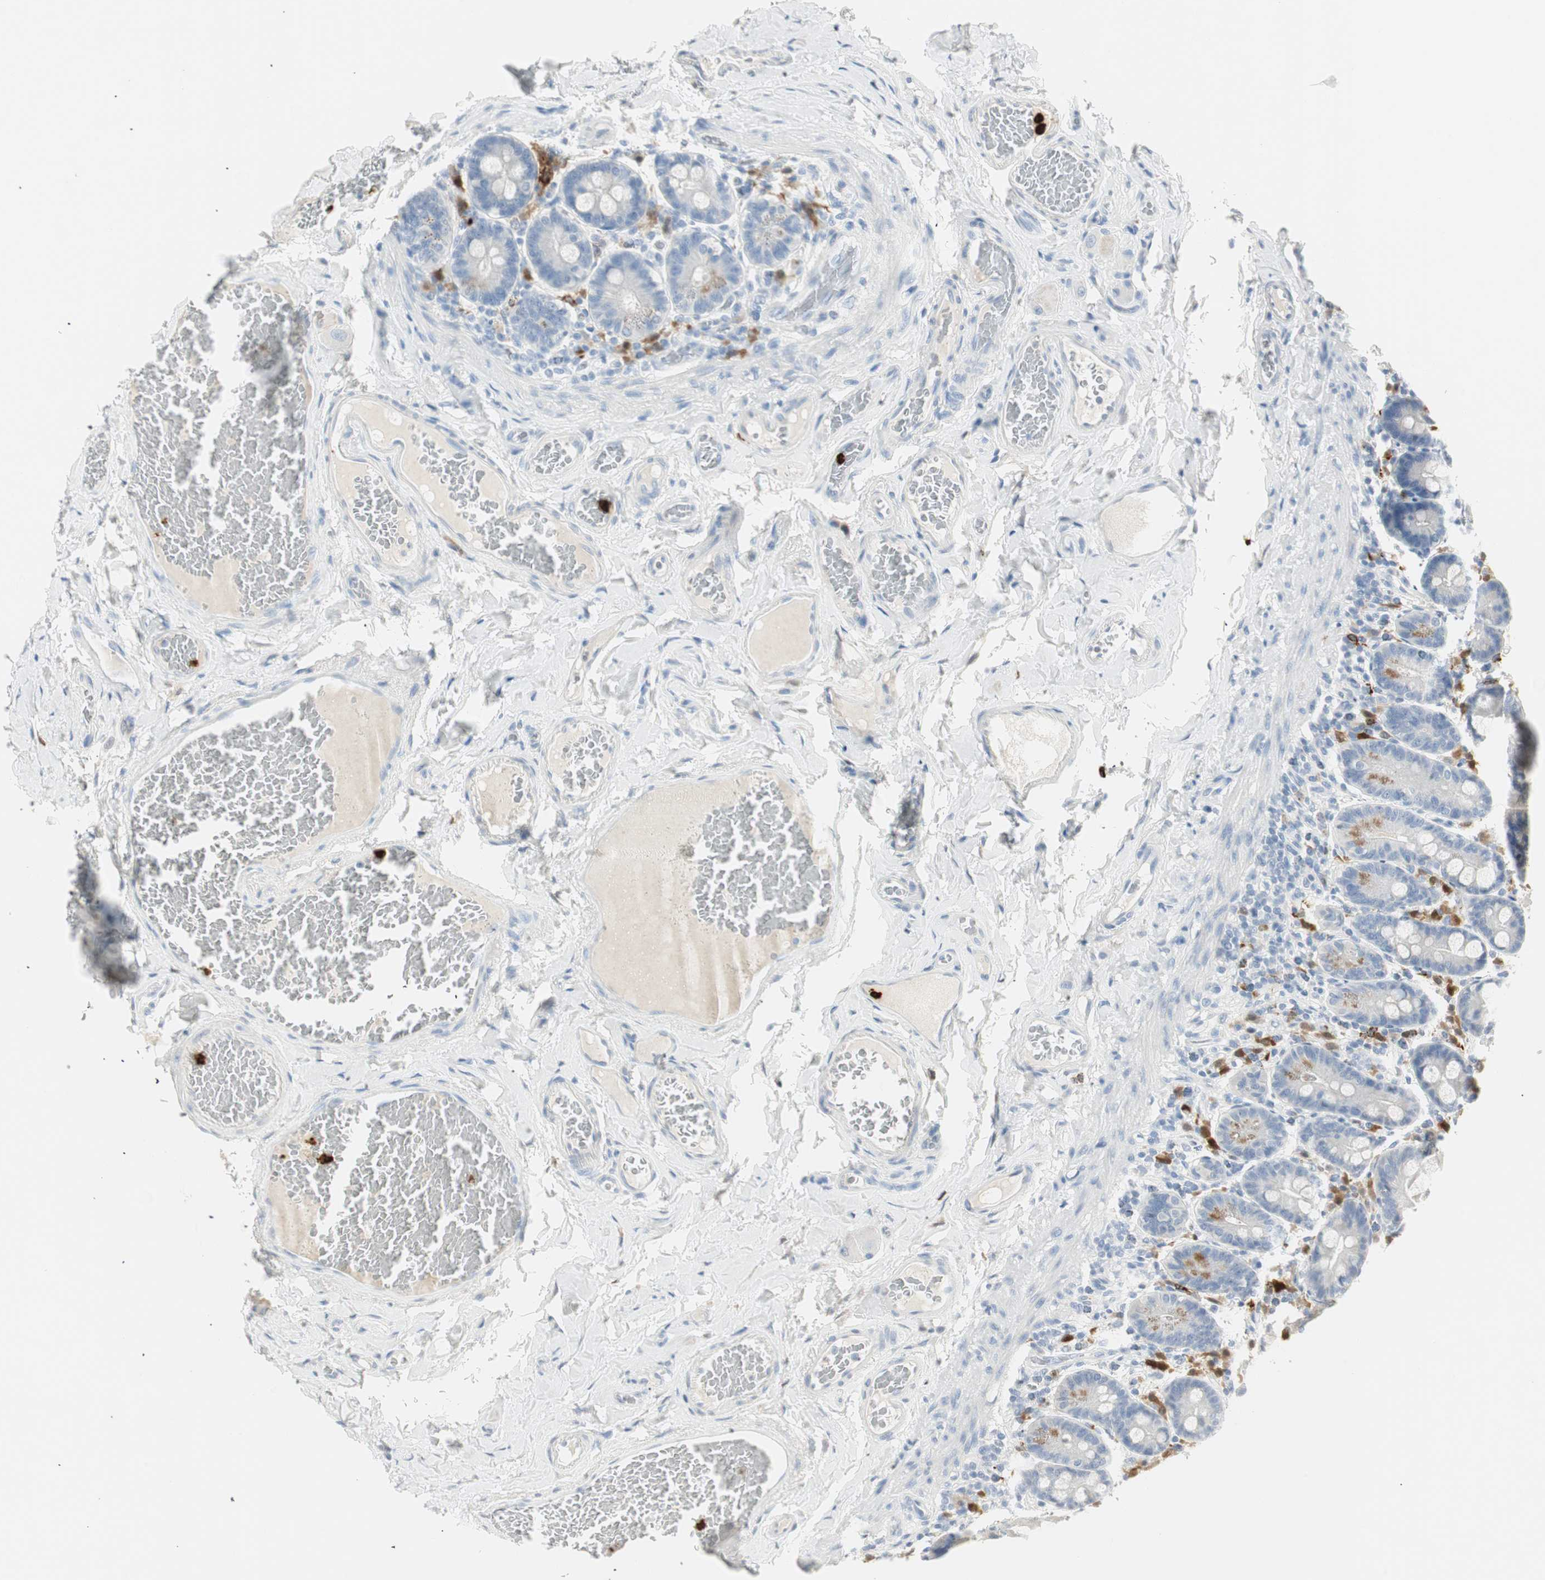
{"staining": {"intensity": "weak", "quantity": "25%-75%", "location": "cytoplasmic/membranous"}, "tissue": "duodenum", "cell_type": "Glandular cells", "image_type": "normal", "snomed": [{"axis": "morphology", "description": "Normal tissue, NOS"}, {"axis": "topography", "description": "Duodenum"}], "caption": "Duodenum stained for a protein demonstrates weak cytoplasmic/membranous positivity in glandular cells.", "gene": "PRTN3", "patient": {"sex": "male", "age": 66}}